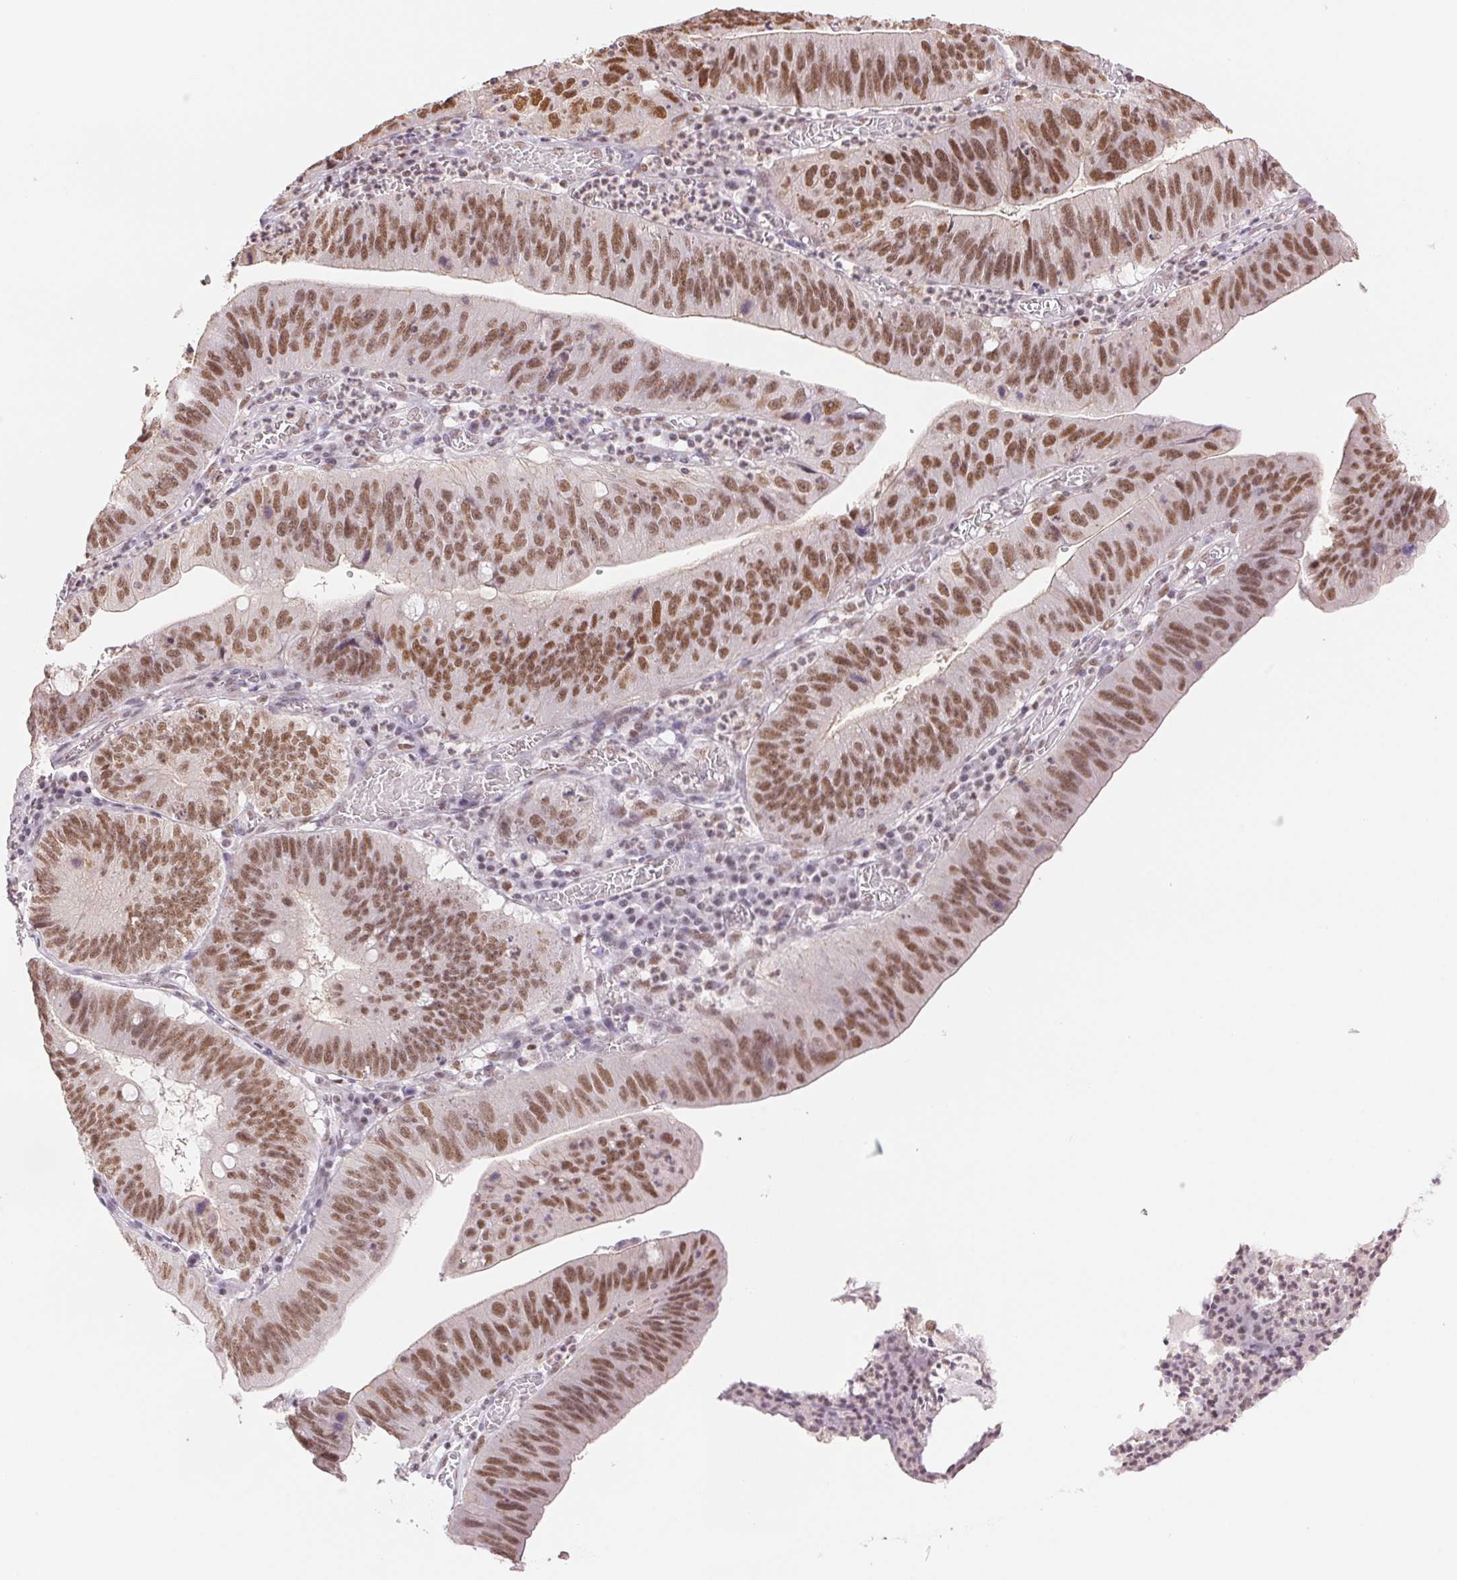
{"staining": {"intensity": "moderate", "quantity": ">75%", "location": "nuclear"}, "tissue": "stomach cancer", "cell_type": "Tumor cells", "image_type": "cancer", "snomed": [{"axis": "morphology", "description": "Adenocarcinoma, NOS"}, {"axis": "topography", "description": "Stomach"}], "caption": "An immunohistochemistry (IHC) photomicrograph of tumor tissue is shown. Protein staining in brown shows moderate nuclear positivity in adenocarcinoma (stomach) within tumor cells.", "gene": "RPRD1B", "patient": {"sex": "male", "age": 59}}